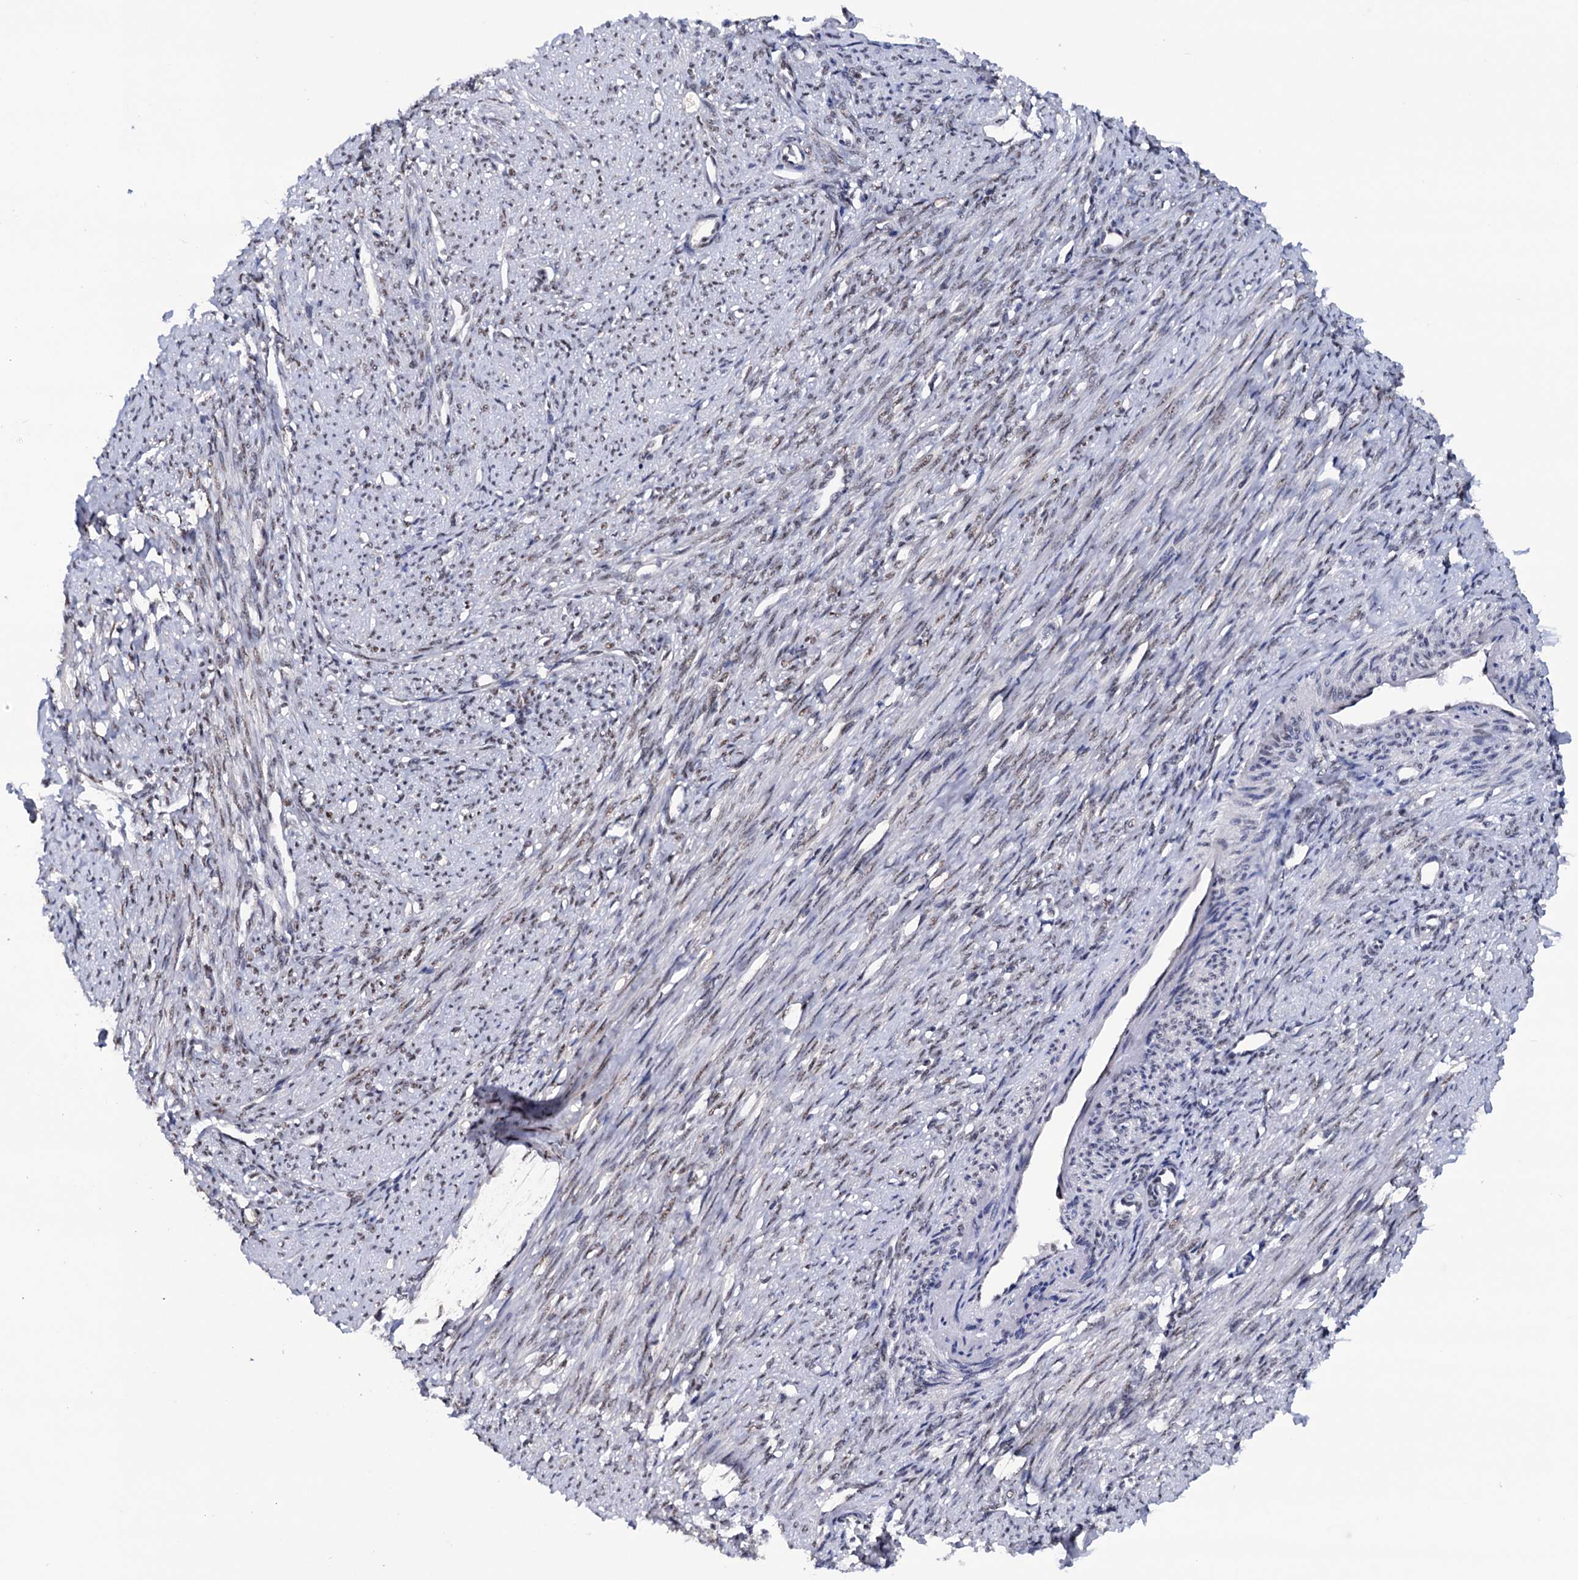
{"staining": {"intensity": "moderate", "quantity": "25%-75%", "location": "nuclear"}, "tissue": "smooth muscle", "cell_type": "Smooth muscle cells", "image_type": "normal", "snomed": [{"axis": "morphology", "description": "Normal tissue, NOS"}, {"axis": "topography", "description": "Smooth muscle"}, {"axis": "topography", "description": "Uterus"}], "caption": "DAB immunohistochemical staining of normal smooth muscle demonstrates moderate nuclear protein expression in about 25%-75% of smooth muscle cells.", "gene": "TBC1D12", "patient": {"sex": "female", "age": 59}}